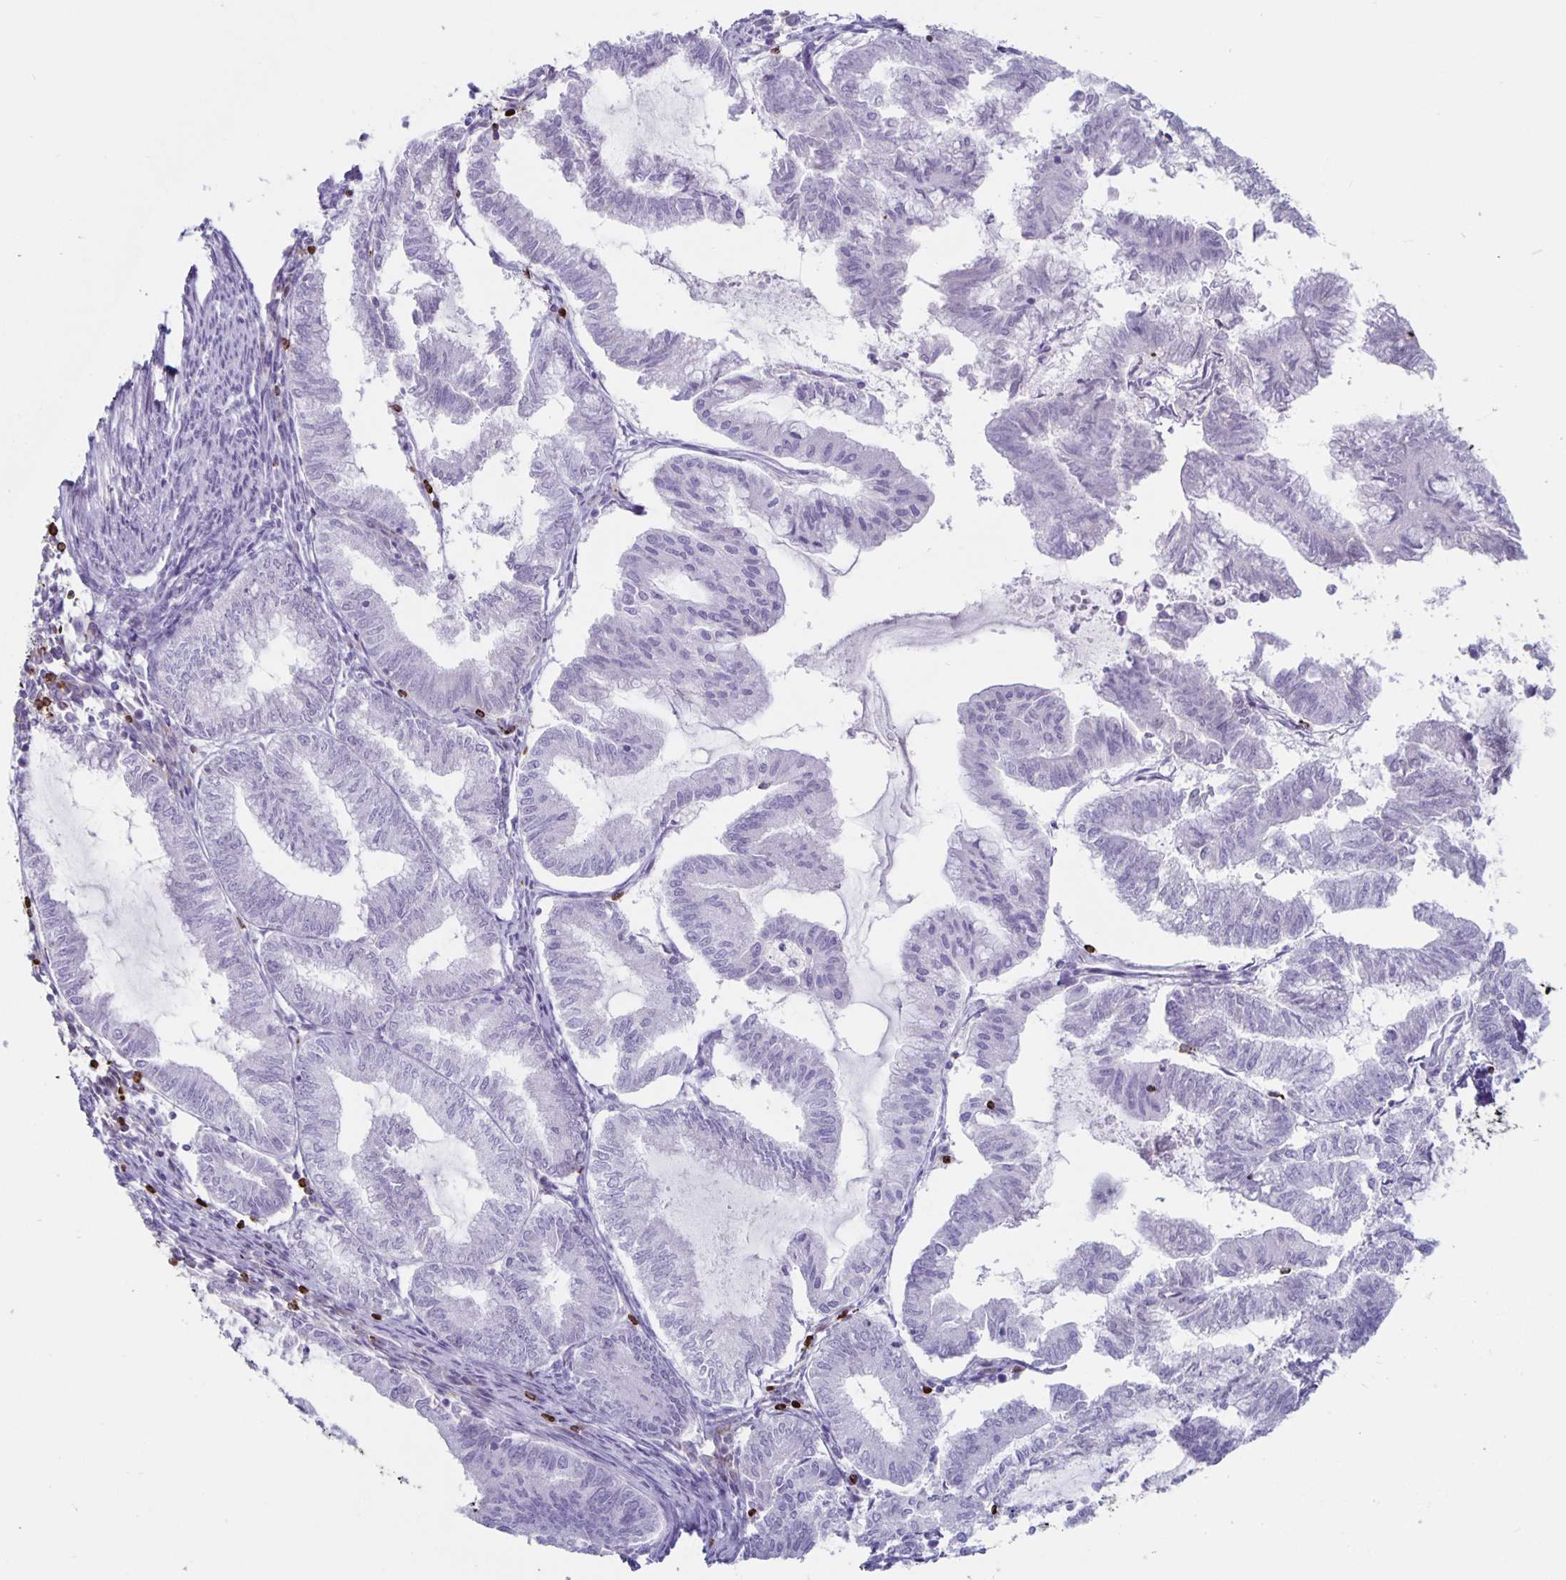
{"staining": {"intensity": "negative", "quantity": "none", "location": "none"}, "tissue": "endometrial cancer", "cell_type": "Tumor cells", "image_type": "cancer", "snomed": [{"axis": "morphology", "description": "Adenocarcinoma, NOS"}, {"axis": "topography", "description": "Endometrium"}], "caption": "Endometrial cancer (adenocarcinoma) was stained to show a protein in brown. There is no significant positivity in tumor cells.", "gene": "GZMK", "patient": {"sex": "female", "age": 79}}